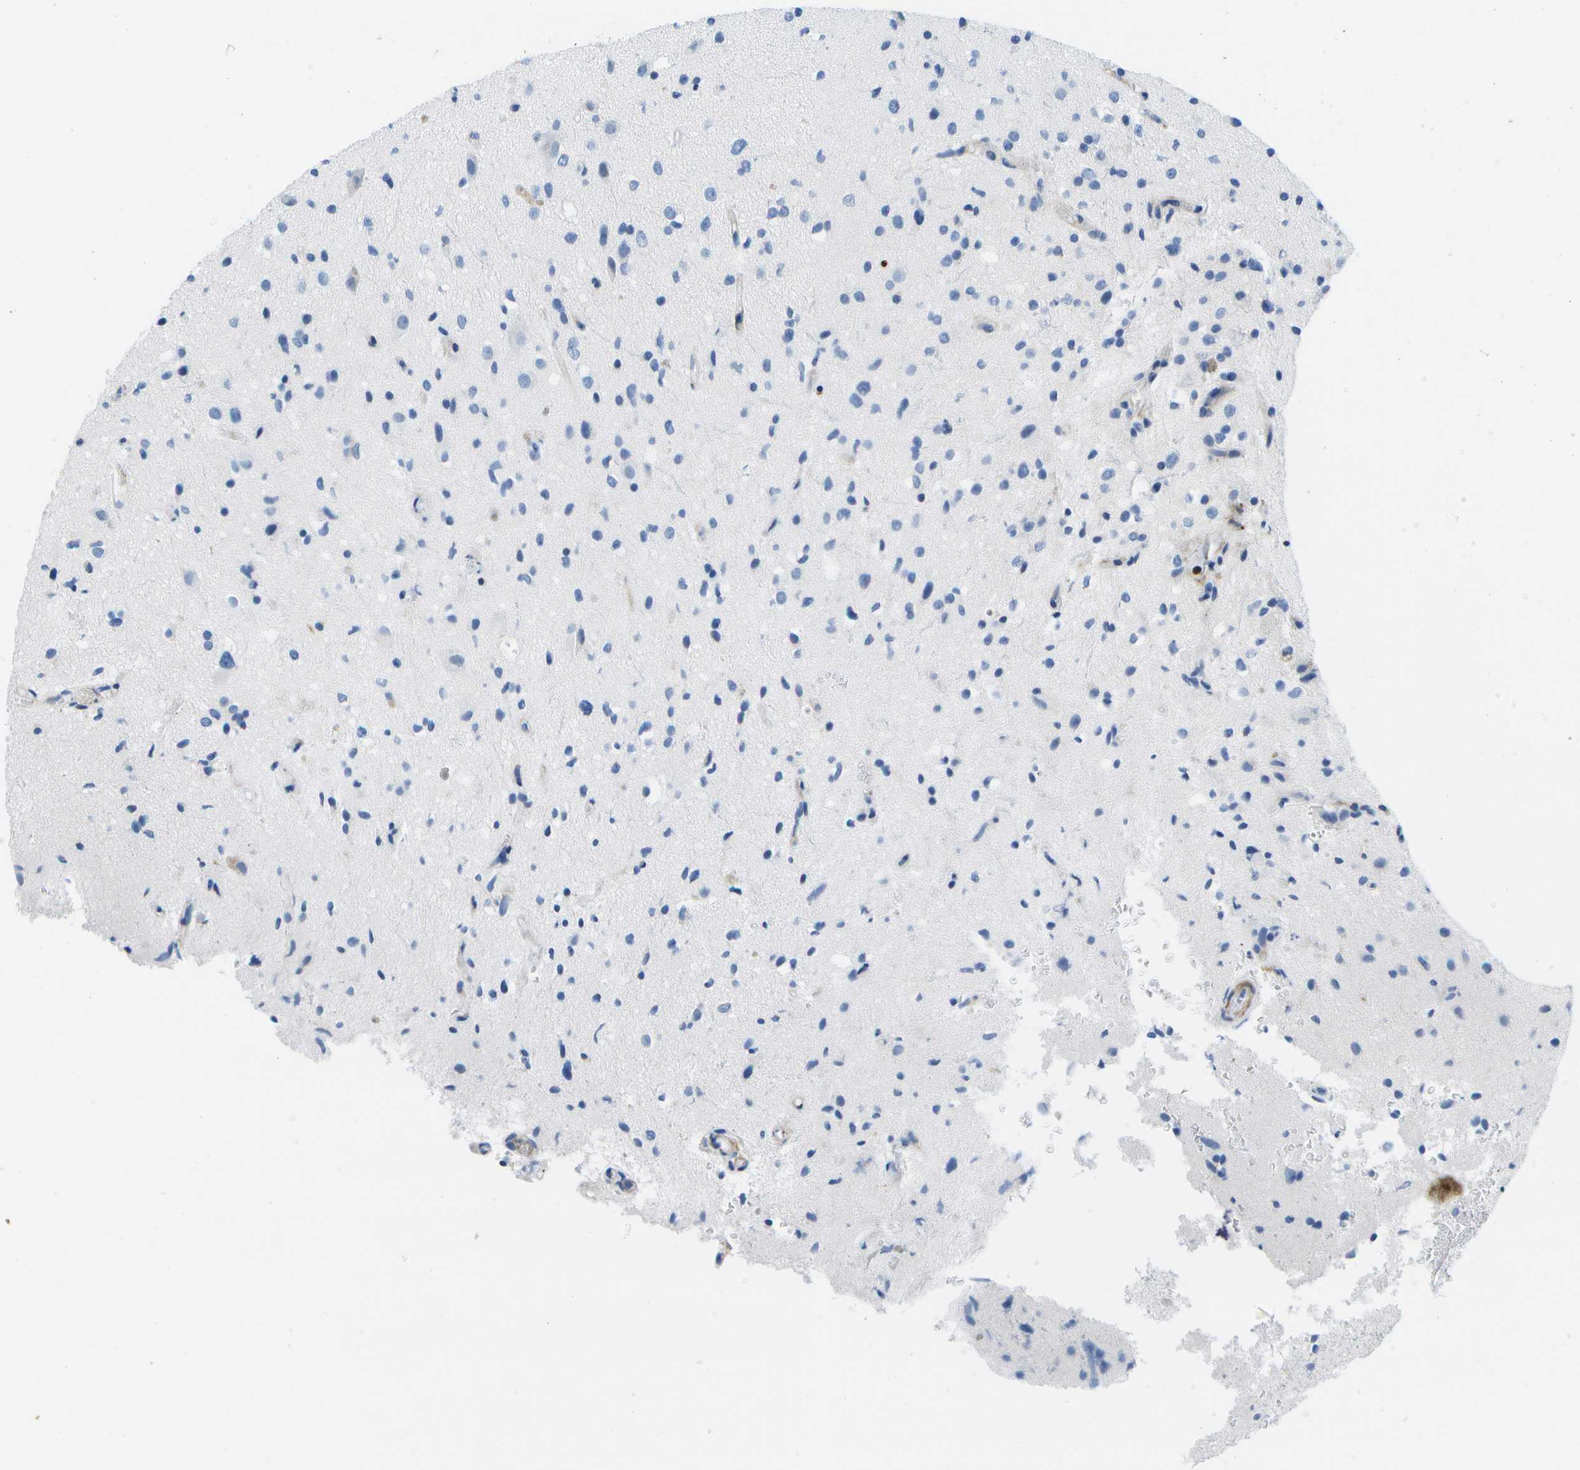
{"staining": {"intensity": "negative", "quantity": "none", "location": "none"}, "tissue": "glioma", "cell_type": "Tumor cells", "image_type": "cancer", "snomed": [{"axis": "morphology", "description": "Glioma, malignant, High grade"}, {"axis": "topography", "description": "Brain"}], "caption": "Immunohistochemistry photomicrograph of malignant high-grade glioma stained for a protein (brown), which demonstrates no staining in tumor cells.", "gene": "ADGRG6", "patient": {"sex": "male", "age": 33}}